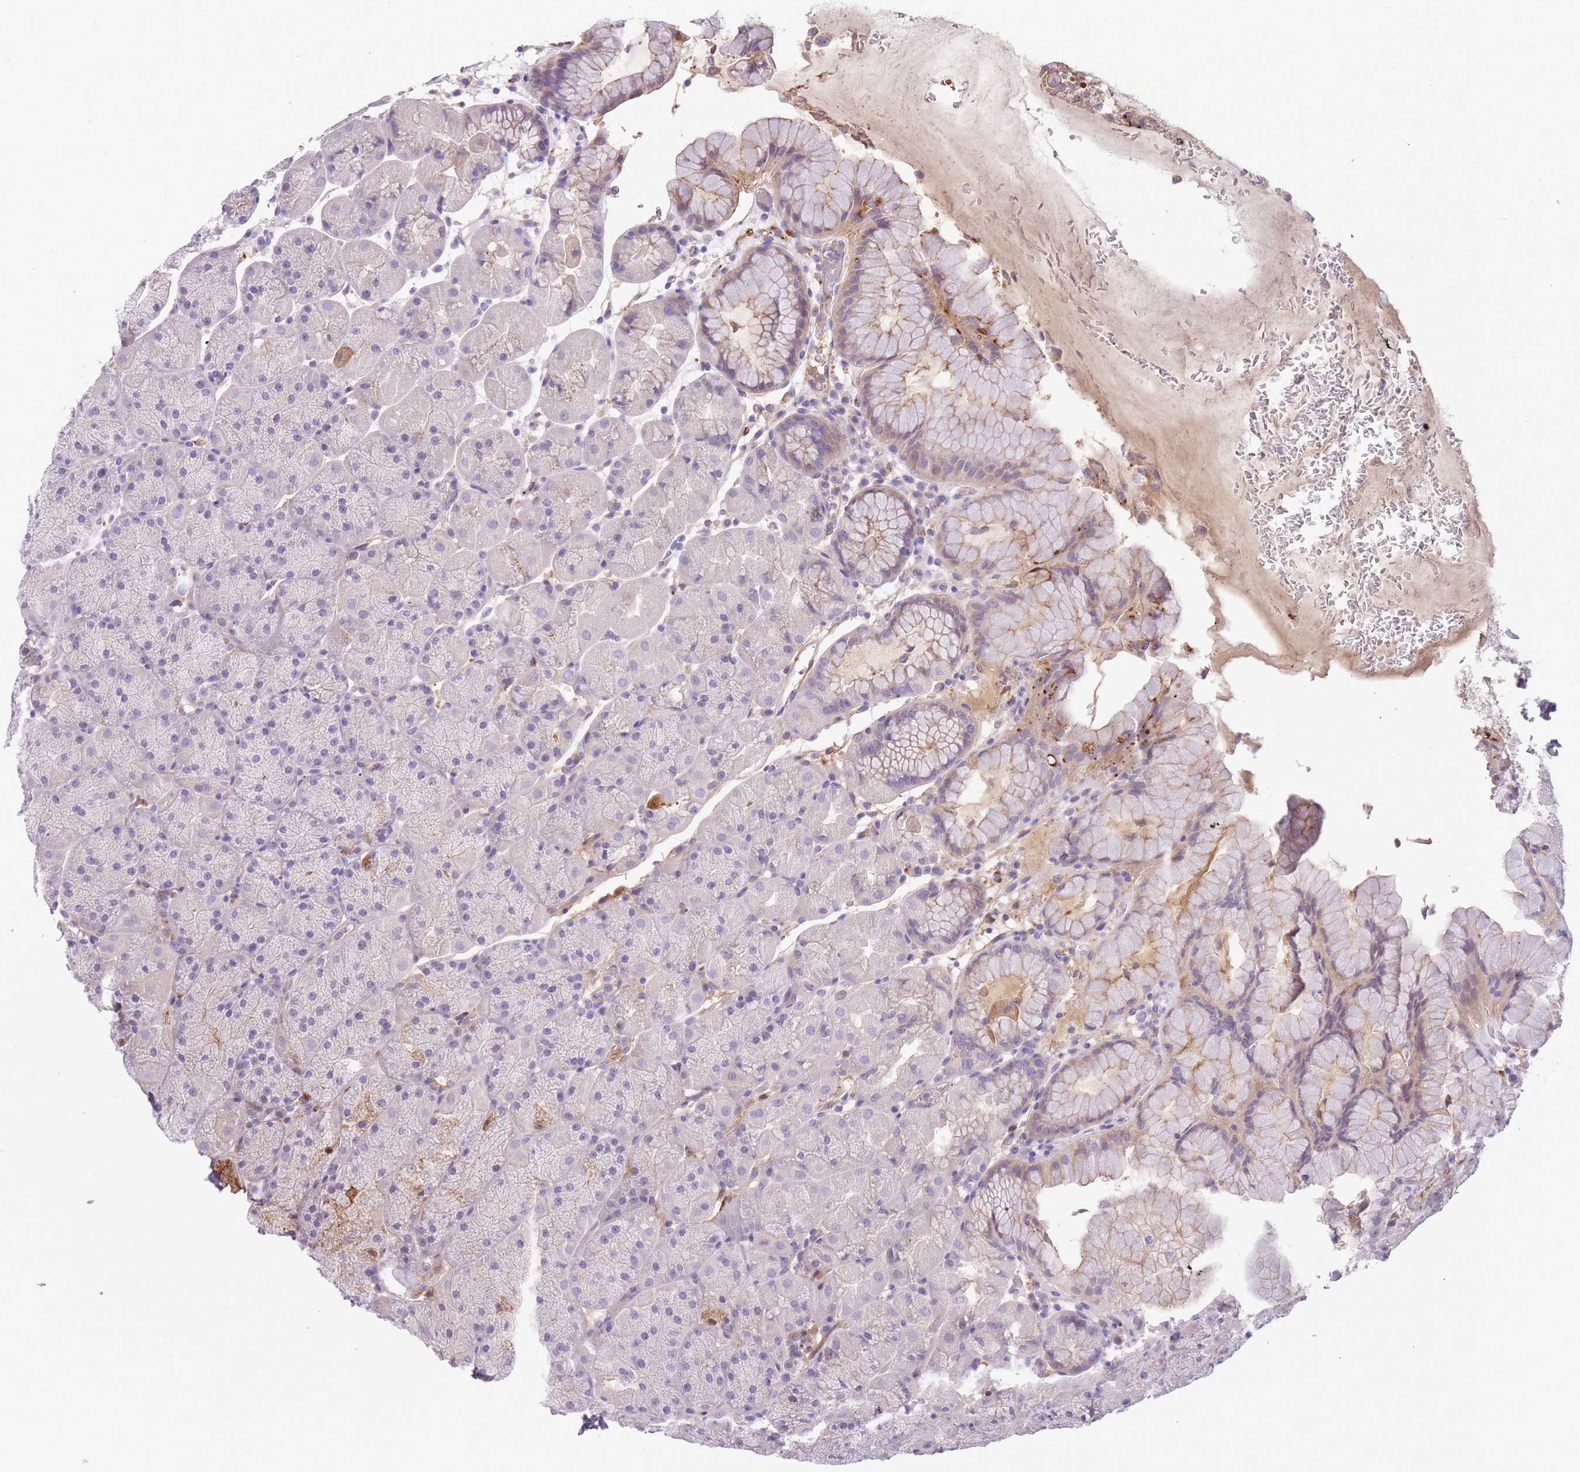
{"staining": {"intensity": "negative", "quantity": "none", "location": "none"}, "tissue": "stomach", "cell_type": "Glandular cells", "image_type": "normal", "snomed": [{"axis": "morphology", "description": "Normal tissue, NOS"}, {"axis": "topography", "description": "Stomach, upper"}, {"axis": "topography", "description": "Stomach, lower"}], "caption": "Immunohistochemistry photomicrograph of normal stomach: human stomach stained with DAB demonstrates no significant protein expression in glandular cells. (Brightfield microscopy of DAB (3,3'-diaminobenzidine) immunohistochemistry (IHC) at high magnification).", "gene": "GNAT1", "patient": {"sex": "male", "age": 67}}